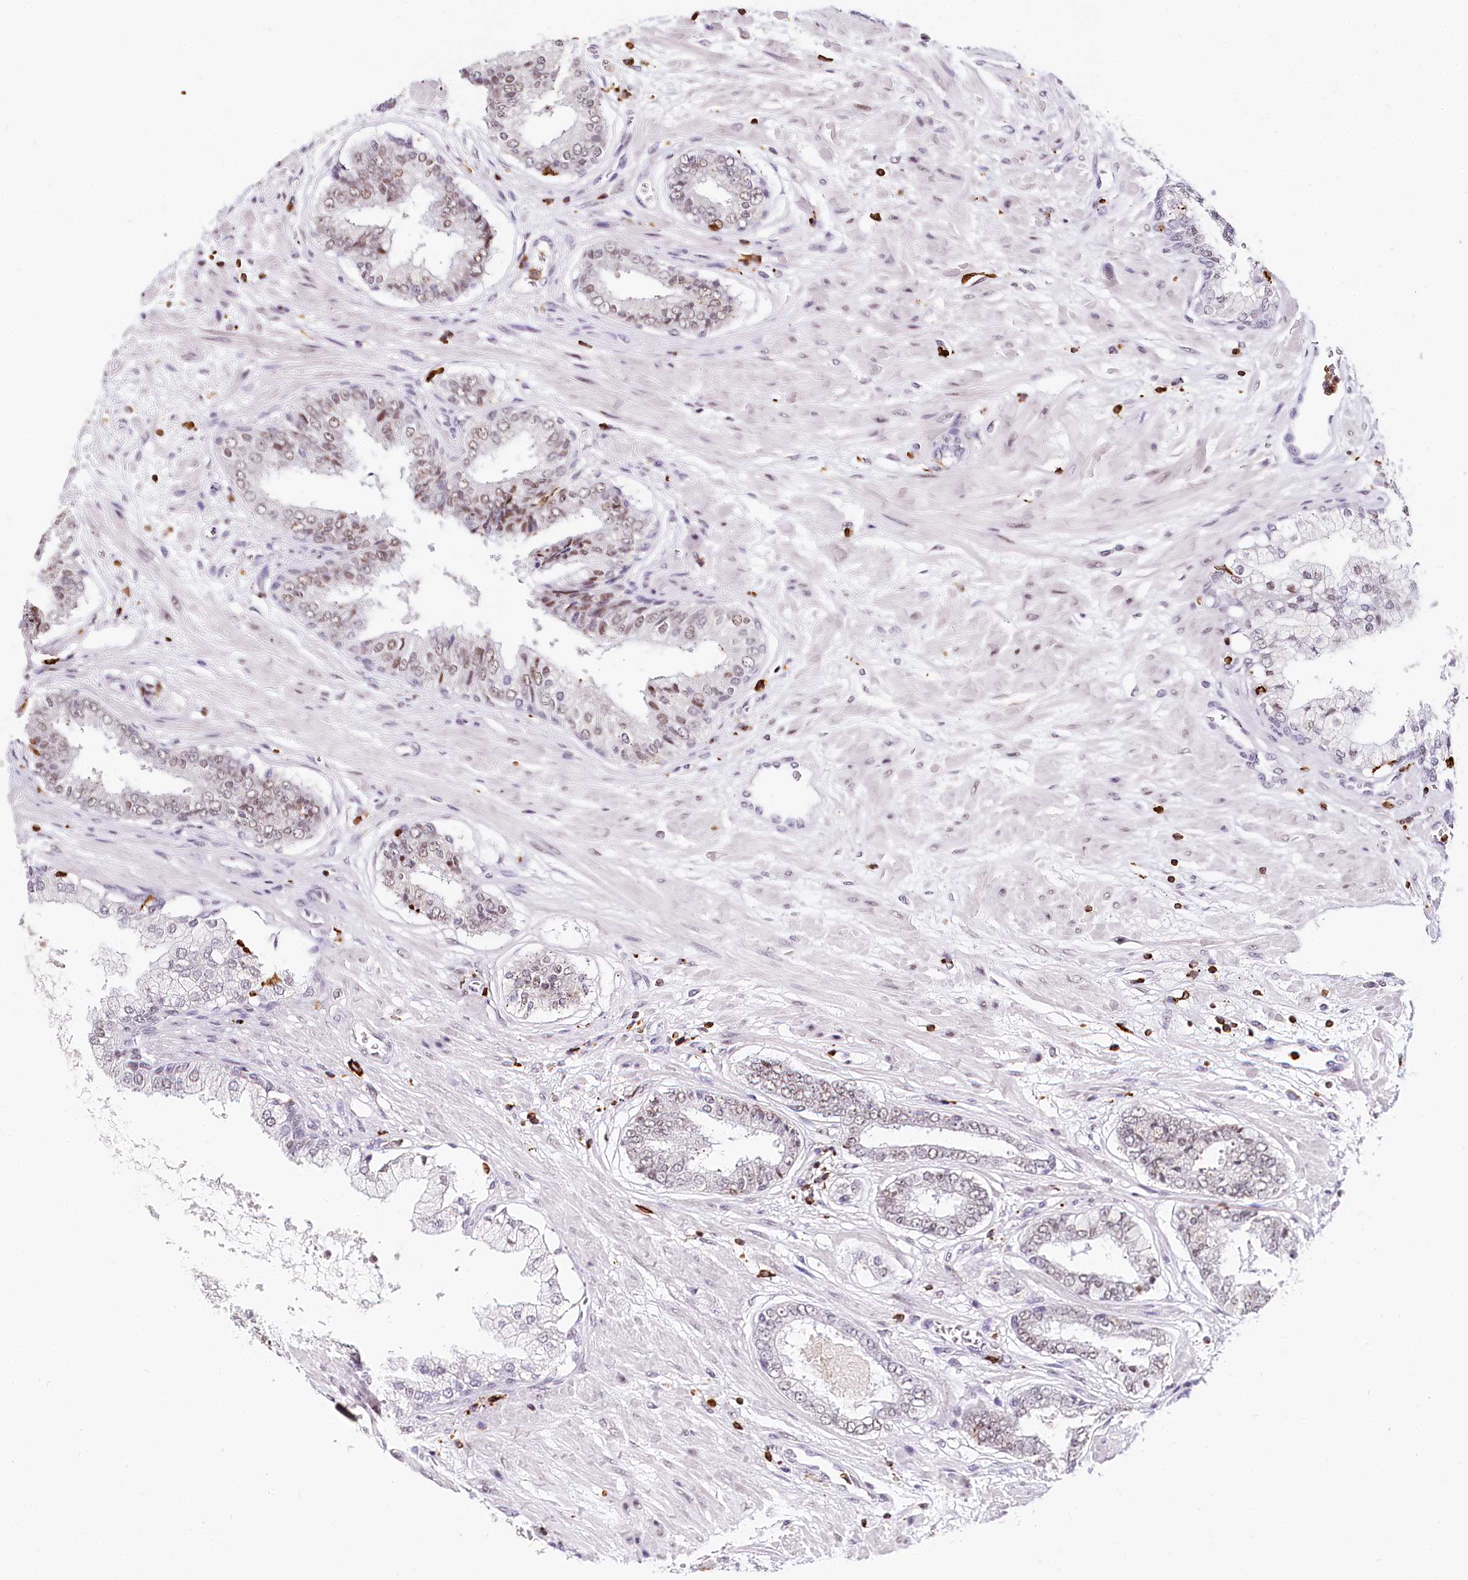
{"staining": {"intensity": "weak", "quantity": "<25%", "location": "nuclear"}, "tissue": "prostate cancer", "cell_type": "Tumor cells", "image_type": "cancer", "snomed": [{"axis": "morphology", "description": "Normal tissue, NOS"}, {"axis": "morphology", "description": "Adenocarcinoma, High grade"}, {"axis": "topography", "description": "Prostate"}, {"axis": "topography", "description": "Peripheral nerve tissue"}], "caption": "Immunohistochemical staining of human prostate adenocarcinoma (high-grade) shows no significant positivity in tumor cells. (DAB (3,3'-diaminobenzidine) IHC with hematoxylin counter stain).", "gene": "BARD1", "patient": {"sex": "male", "age": 59}}